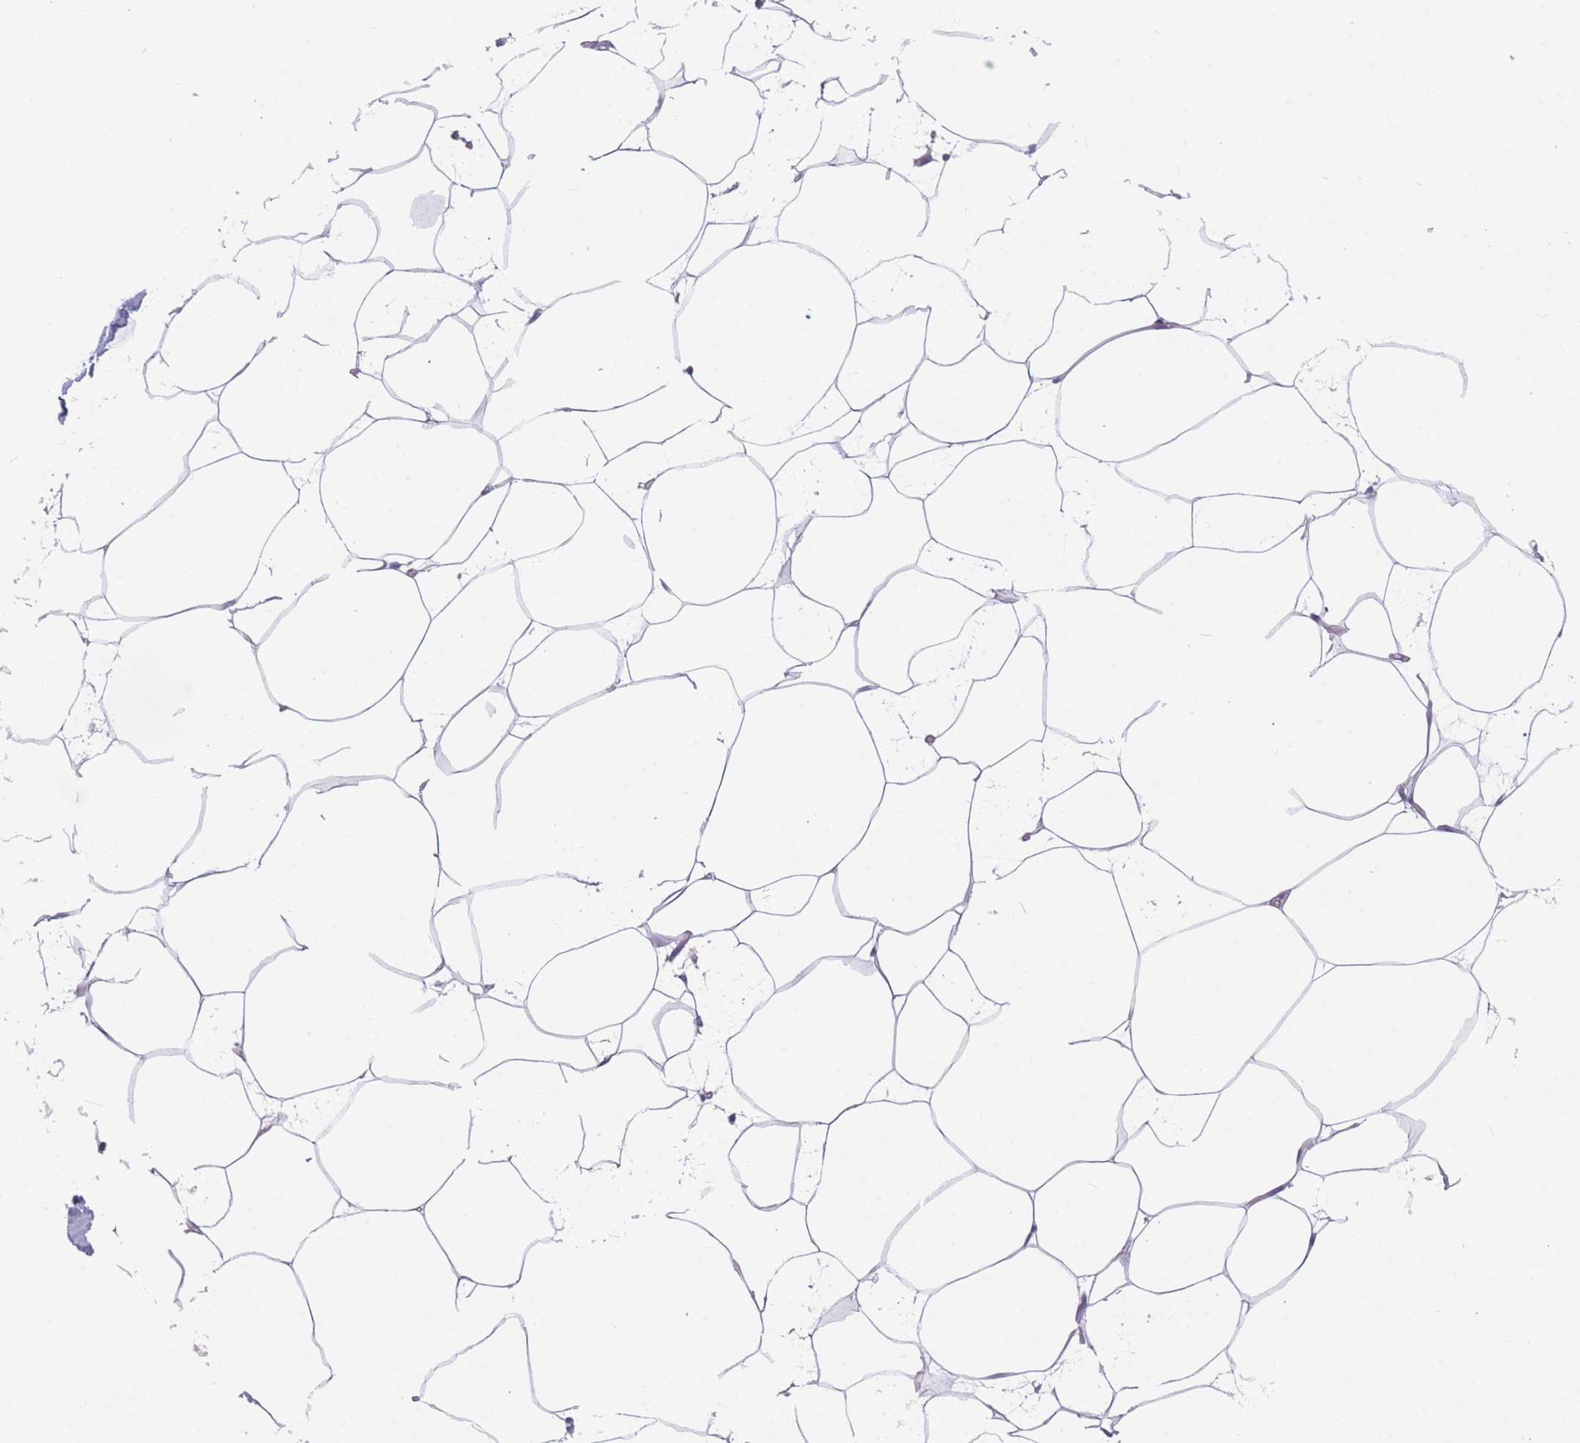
{"staining": {"intensity": "negative", "quantity": "none", "location": "none"}, "tissue": "adipose tissue", "cell_type": "Adipocytes", "image_type": "normal", "snomed": [{"axis": "morphology", "description": "Normal tissue, NOS"}, {"axis": "topography", "description": "Adipose tissue"}], "caption": "This micrograph is of benign adipose tissue stained with immunohistochemistry to label a protein in brown with the nuclei are counter-stained blue. There is no staining in adipocytes. (DAB immunohistochemistry (IHC) visualized using brightfield microscopy, high magnification).", "gene": "PRAM1", "patient": {"sex": "female", "age": 37}}